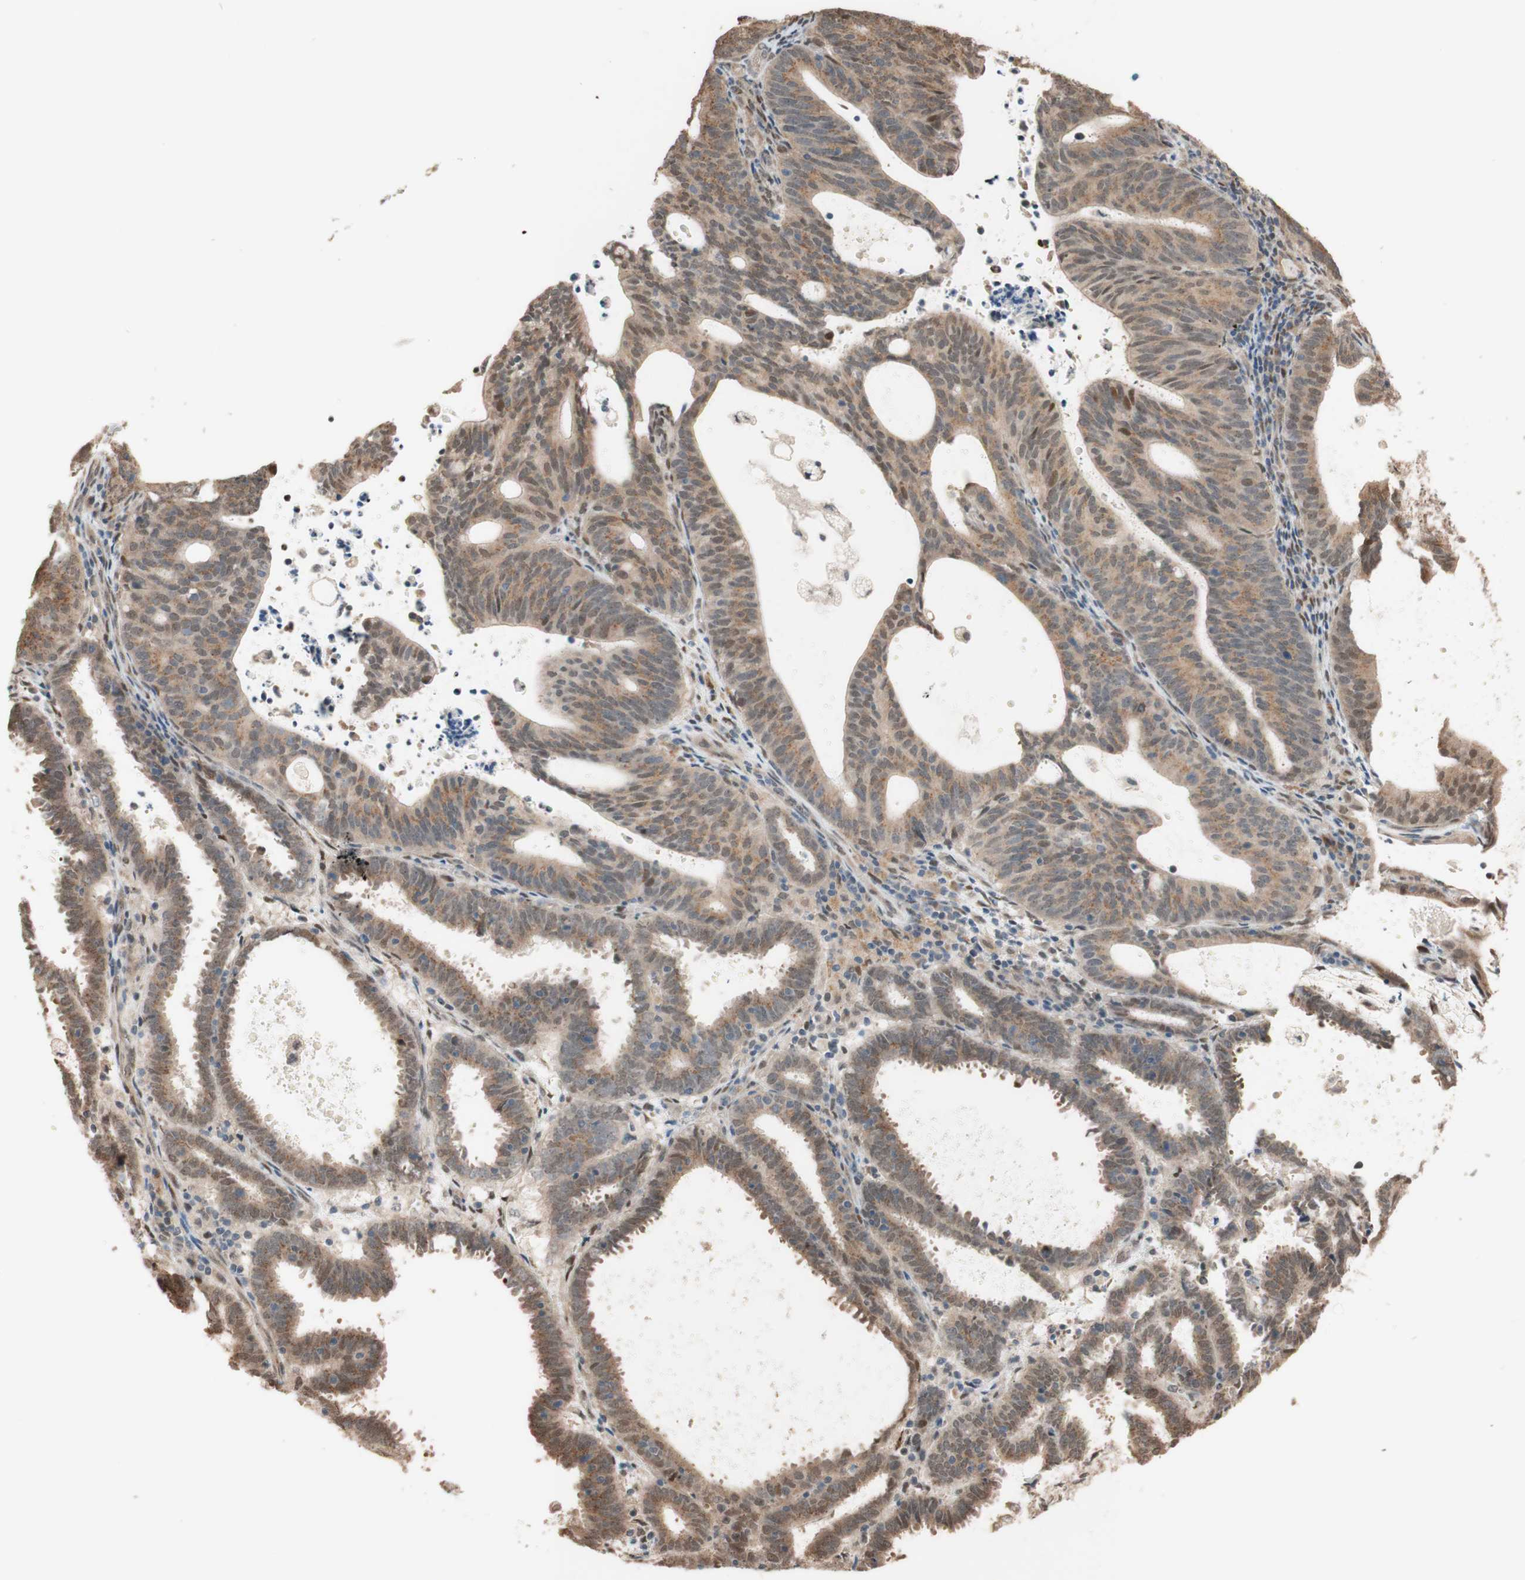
{"staining": {"intensity": "weak", "quantity": ">75%", "location": "cytoplasmic/membranous"}, "tissue": "endometrial cancer", "cell_type": "Tumor cells", "image_type": "cancer", "snomed": [{"axis": "morphology", "description": "Adenocarcinoma, NOS"}, {"axis": "topography", "description": "Uterus"}], "caption": "The immunohistochemical stain labels weak cytoplasmic/membranous staining in tumor cells of endometrial cancer (adenocarcinoma) tissue. (brown staining indicates protein expression, while blue staining denotes nuclei).", "gene": "CCNC", "patient": {"sex": "female", "age": 83}}